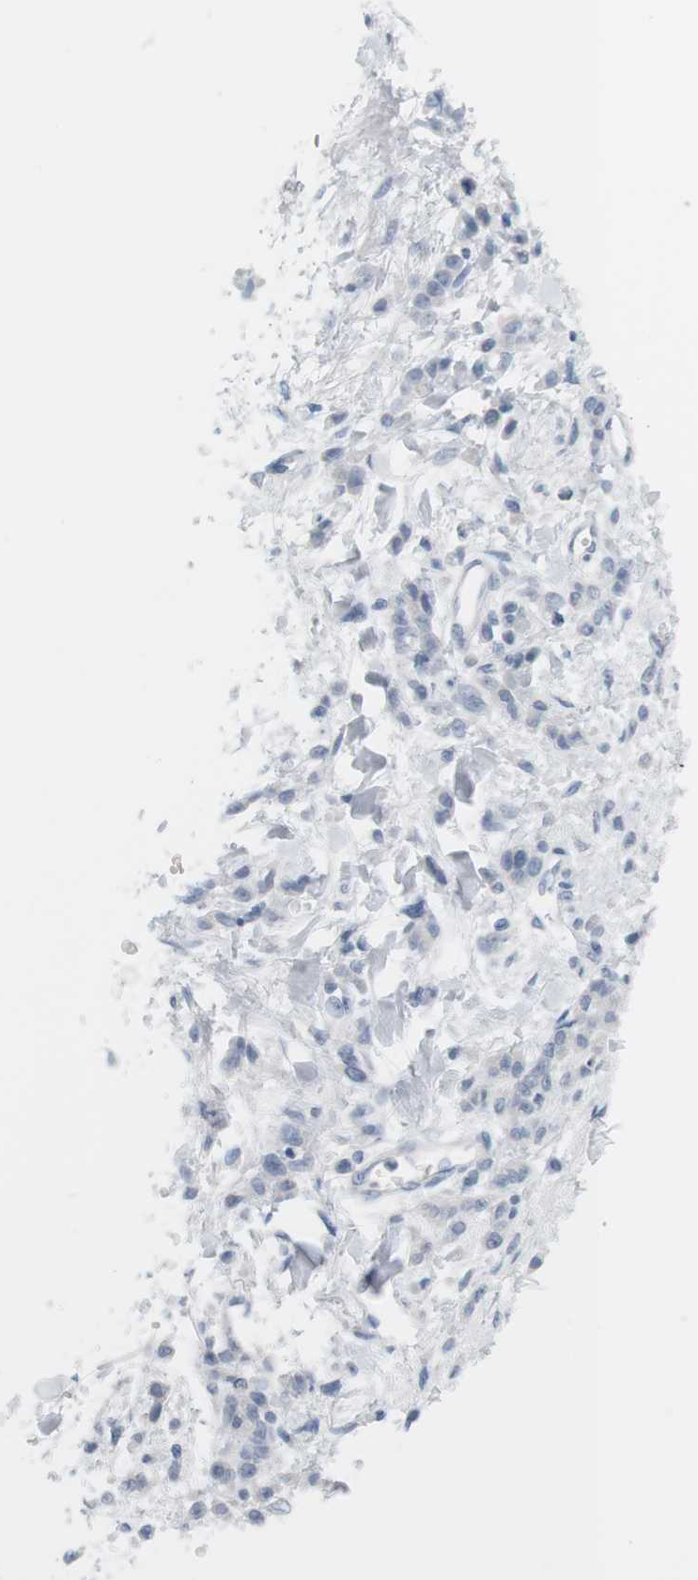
{"staining": {"intensity": "negative", "quantity": "none", "location": "none"}, "tissue": "stomach cancer", "cell_type": "Tumor cells", "image_type": "cancer", "snomed": [{"axis": "morphology", "description": "Normal tissue, NOS"}, {"axis": "morphology", "description": "Adenocarcinoma, NOS"}, {"axis": "topography", "description": "Stomach"}], "caption": "The image exhibits no significant positivity in tumor cells of adenocarcinoma (stomach). (IHC, brightfield microscopy, high magnification).", "gene": "OPRM1", "patient": {"sex": "male", "age": 82}}